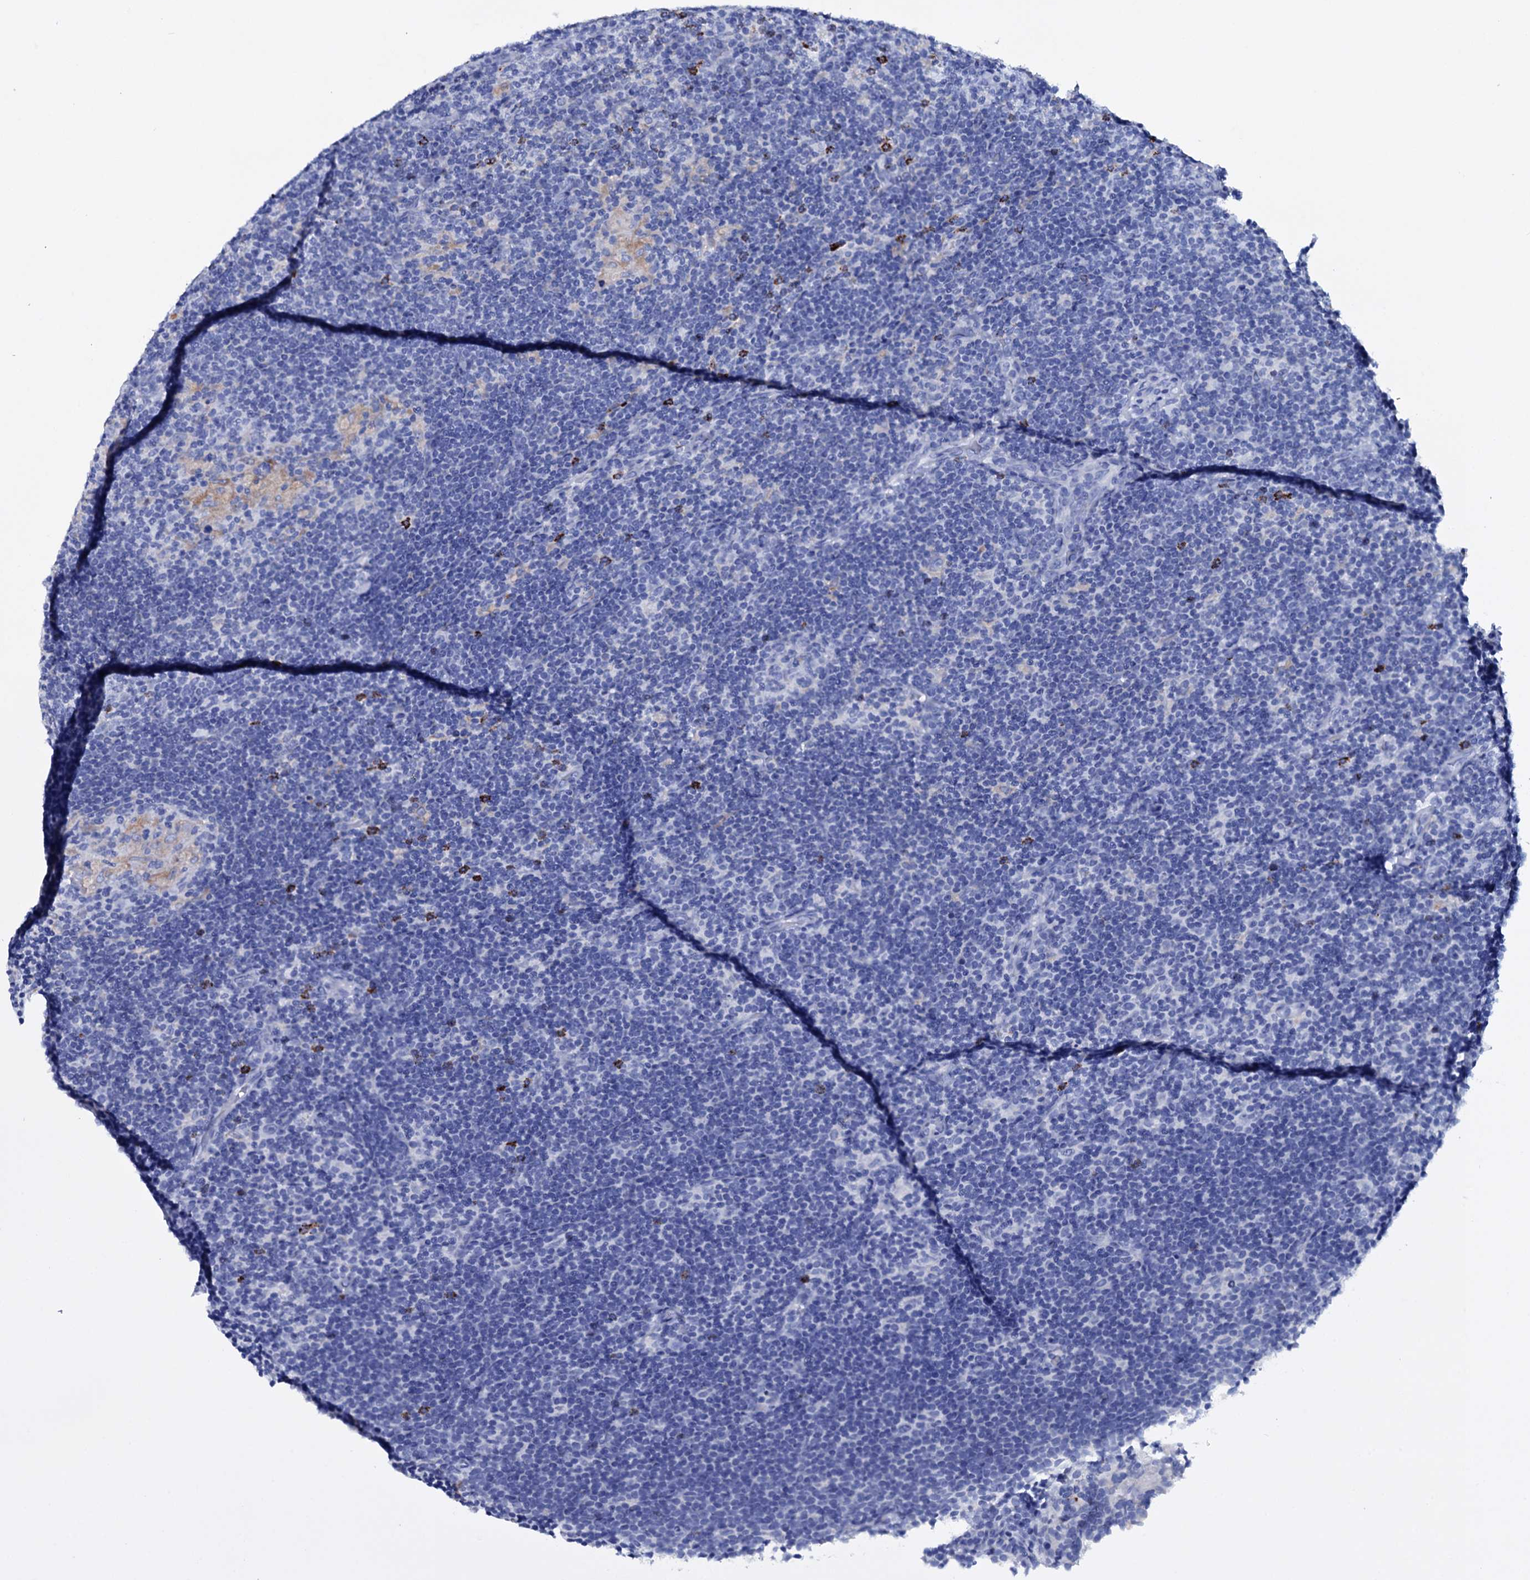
{"staining": {"intensity": "negative", "quantity": "none", "location": "none"}, "tissue": "lymphoma", "cell_type": "Tumor cells", "image_type": "cancer", "snomed": [{"axis": "morphology", "description": "Hodgkin's disease, NOS"}, {"axis": "topography", "description": "Lymph node"}], "caption": "High magnification brightfield microscopy of lymphoma stained with DAB (brown) and counterstained with hematoxylin (blue): tumor cells show no significant expression. (Brightfield microscopy of DAB IHC at high magnification).", "gene": "ITPRID2", "patient": {"sex": "female", "age": 57}}